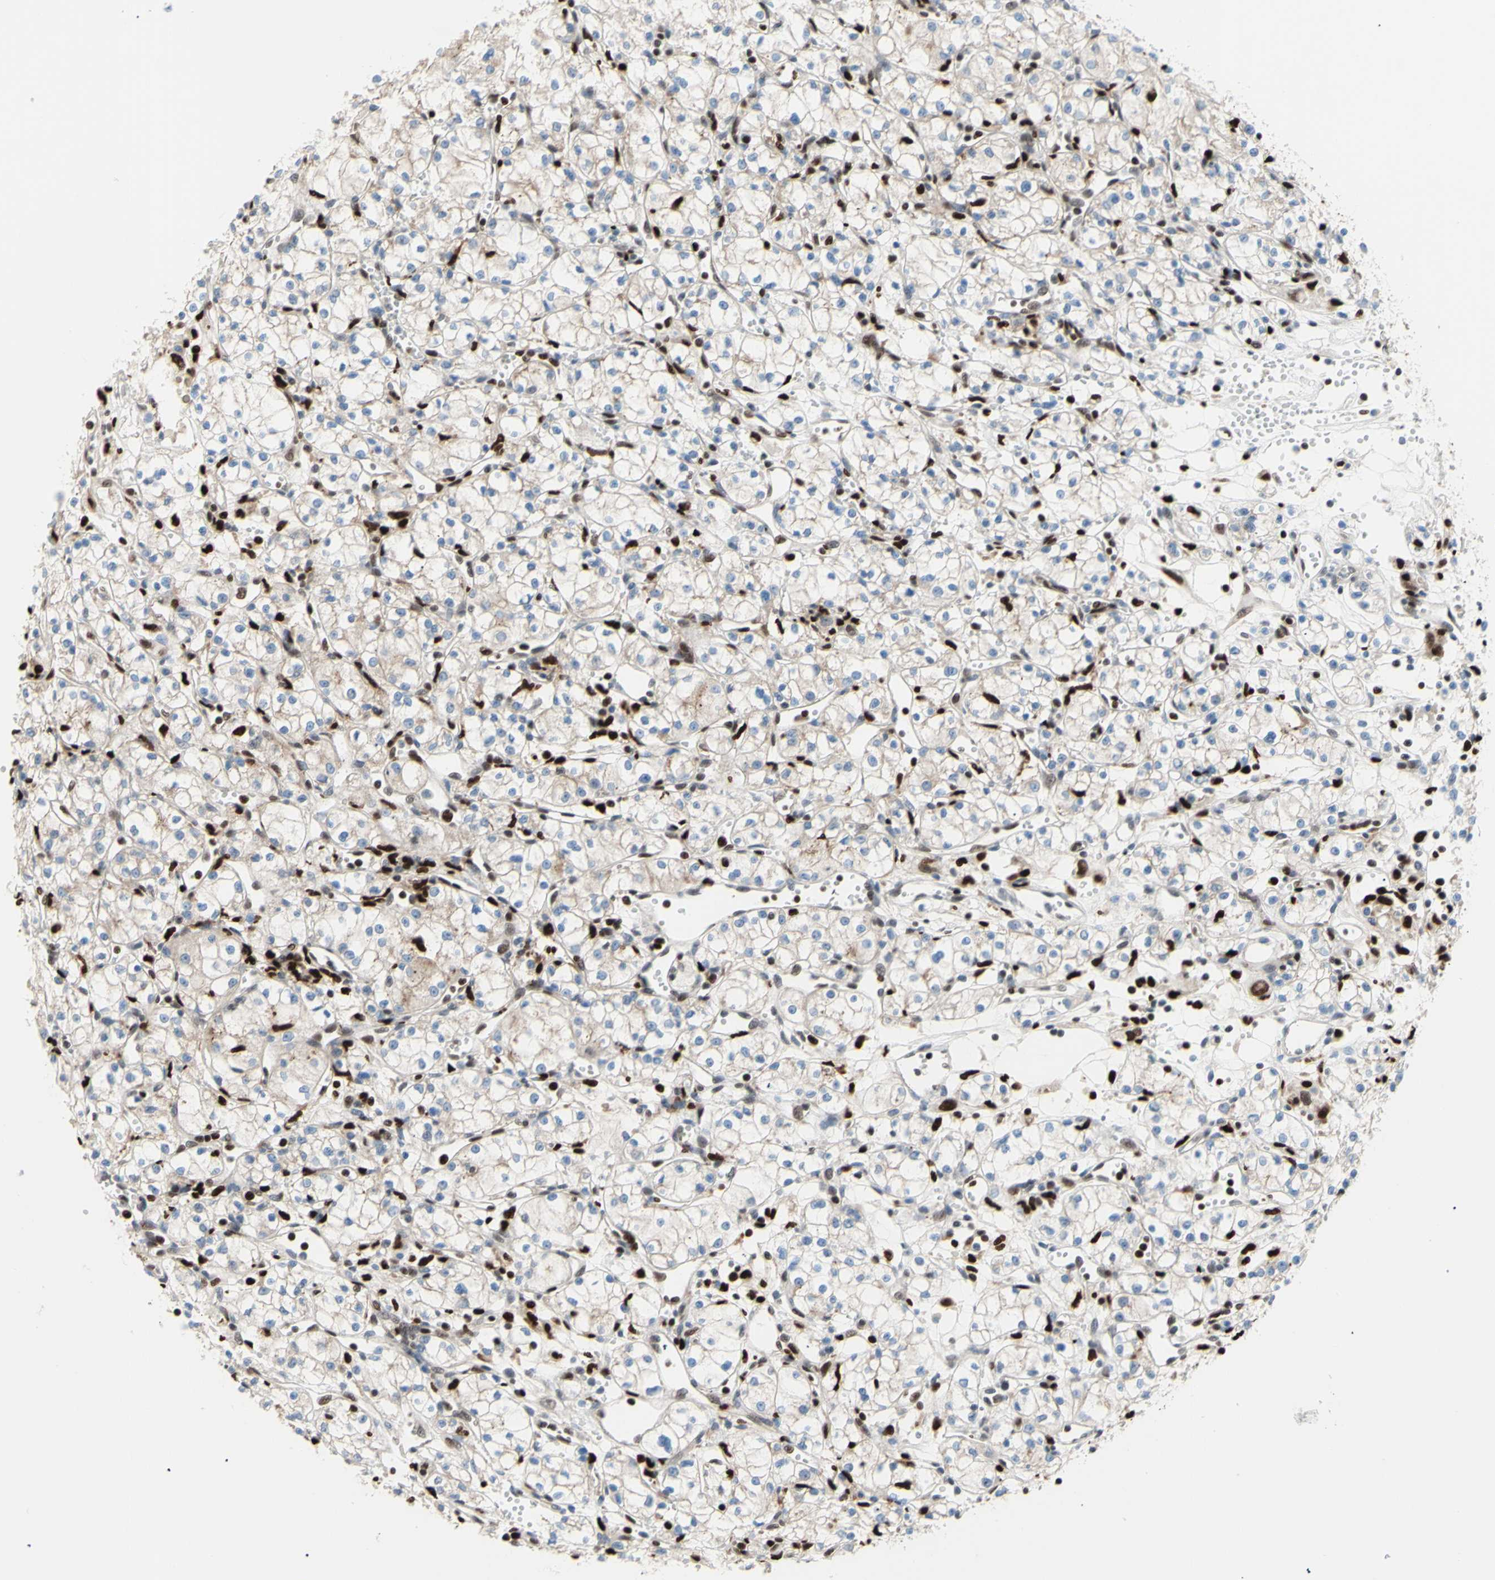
{"staining": {"intensity": "weak", "quantity": ">75%", "location": "cytoplasmic/membranous"}, "tissue": "renal cancer", "cell_type": "Tumor cells", "image_type": "cancer", "snomed": [{"axis": "morphology", "description": "Normal tissue, NOS"}, {"axis": "morphology", "description": "Adenocarcinoma, NOS"}, {"axis": "topography", "description": "Kidney"}], "caption": "Weak cytoplasmic/membranous staining is identified in about >75% of tumor cells in renal cancer.", "gene": "EED", "patient": {"sex": "male", "age": 59}}